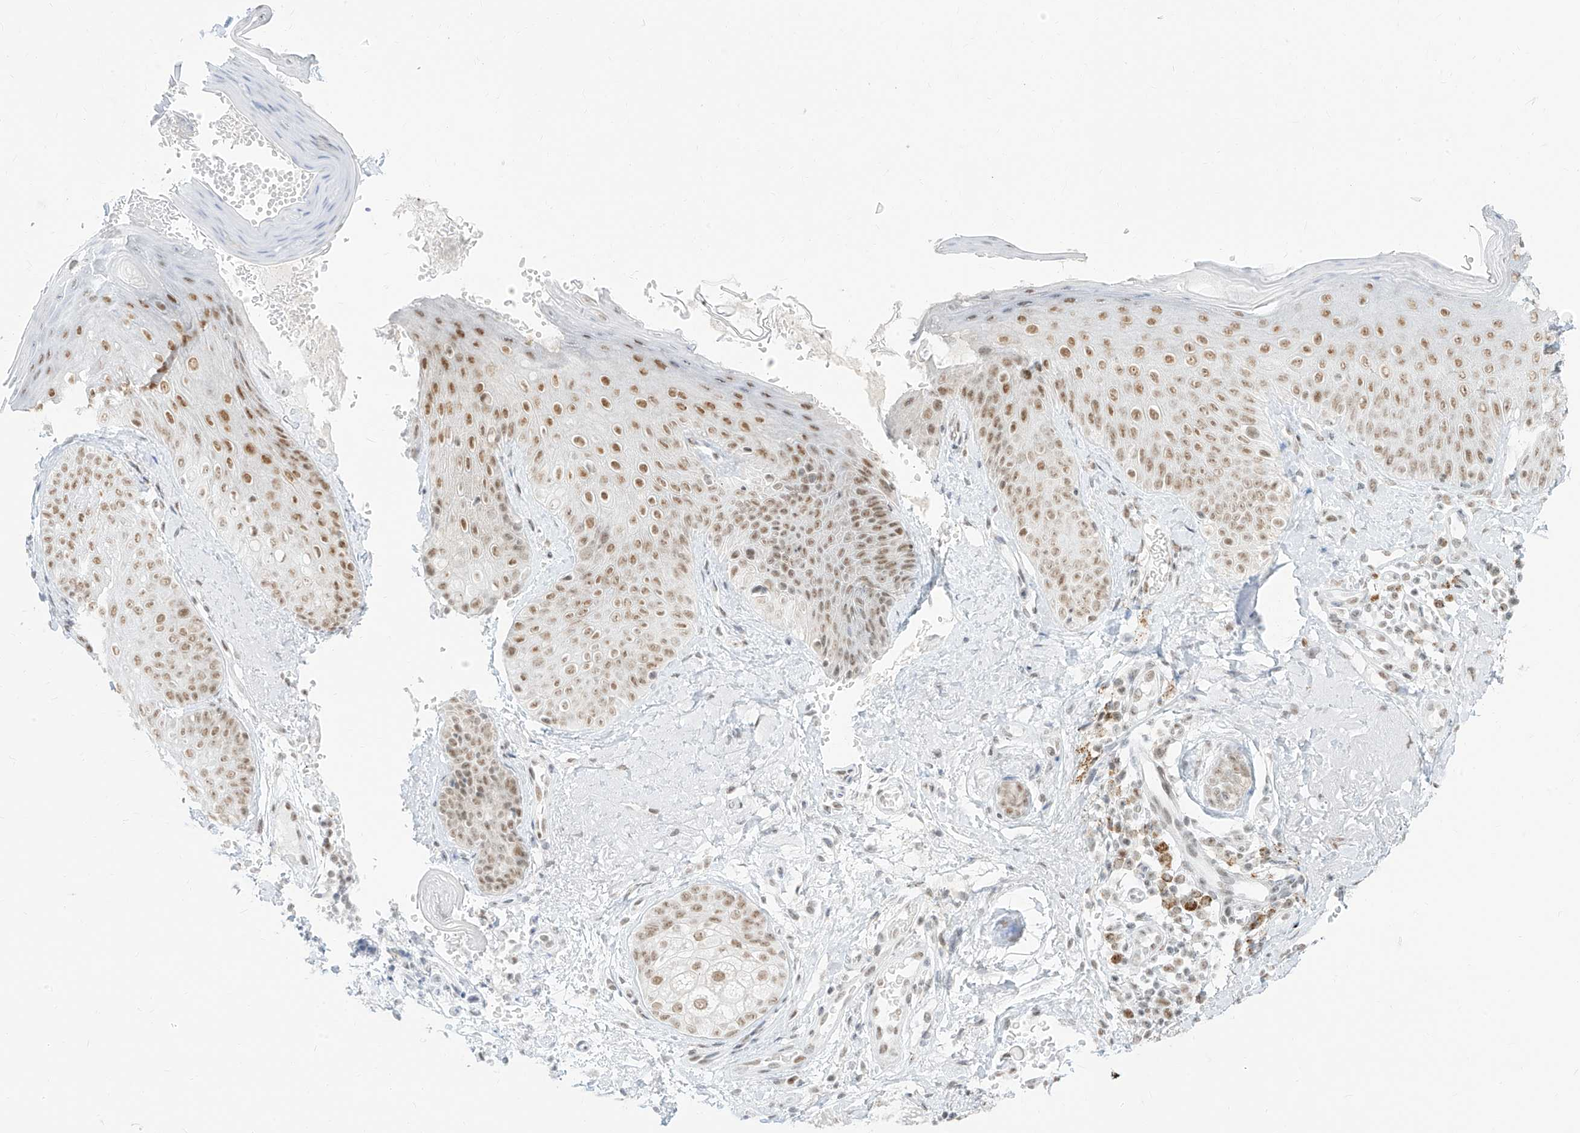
{"staining": {"intensity": "weak", "quantity": ">75%", "location": "nuclear"}, "tissue": "skin", "cell_type": "Fibroblasts", "image_type": "normal", "snomed": [{"axis": "morphology", "description": "Normal tissue, NOS"}, {"axis": "topography", "description": "Skin"}], "caption": "Immunohistochemistry (IHC) micrograph of unremarkable skin: skin stained using immunohistochemistry demonstrates low levels of weak protein expression localized specifically in the nuclear of fibroblasts, appearing as a nuclear brown color.", "gene": "SUPT5H", "patient": {"sex": "male", "age": 57}}